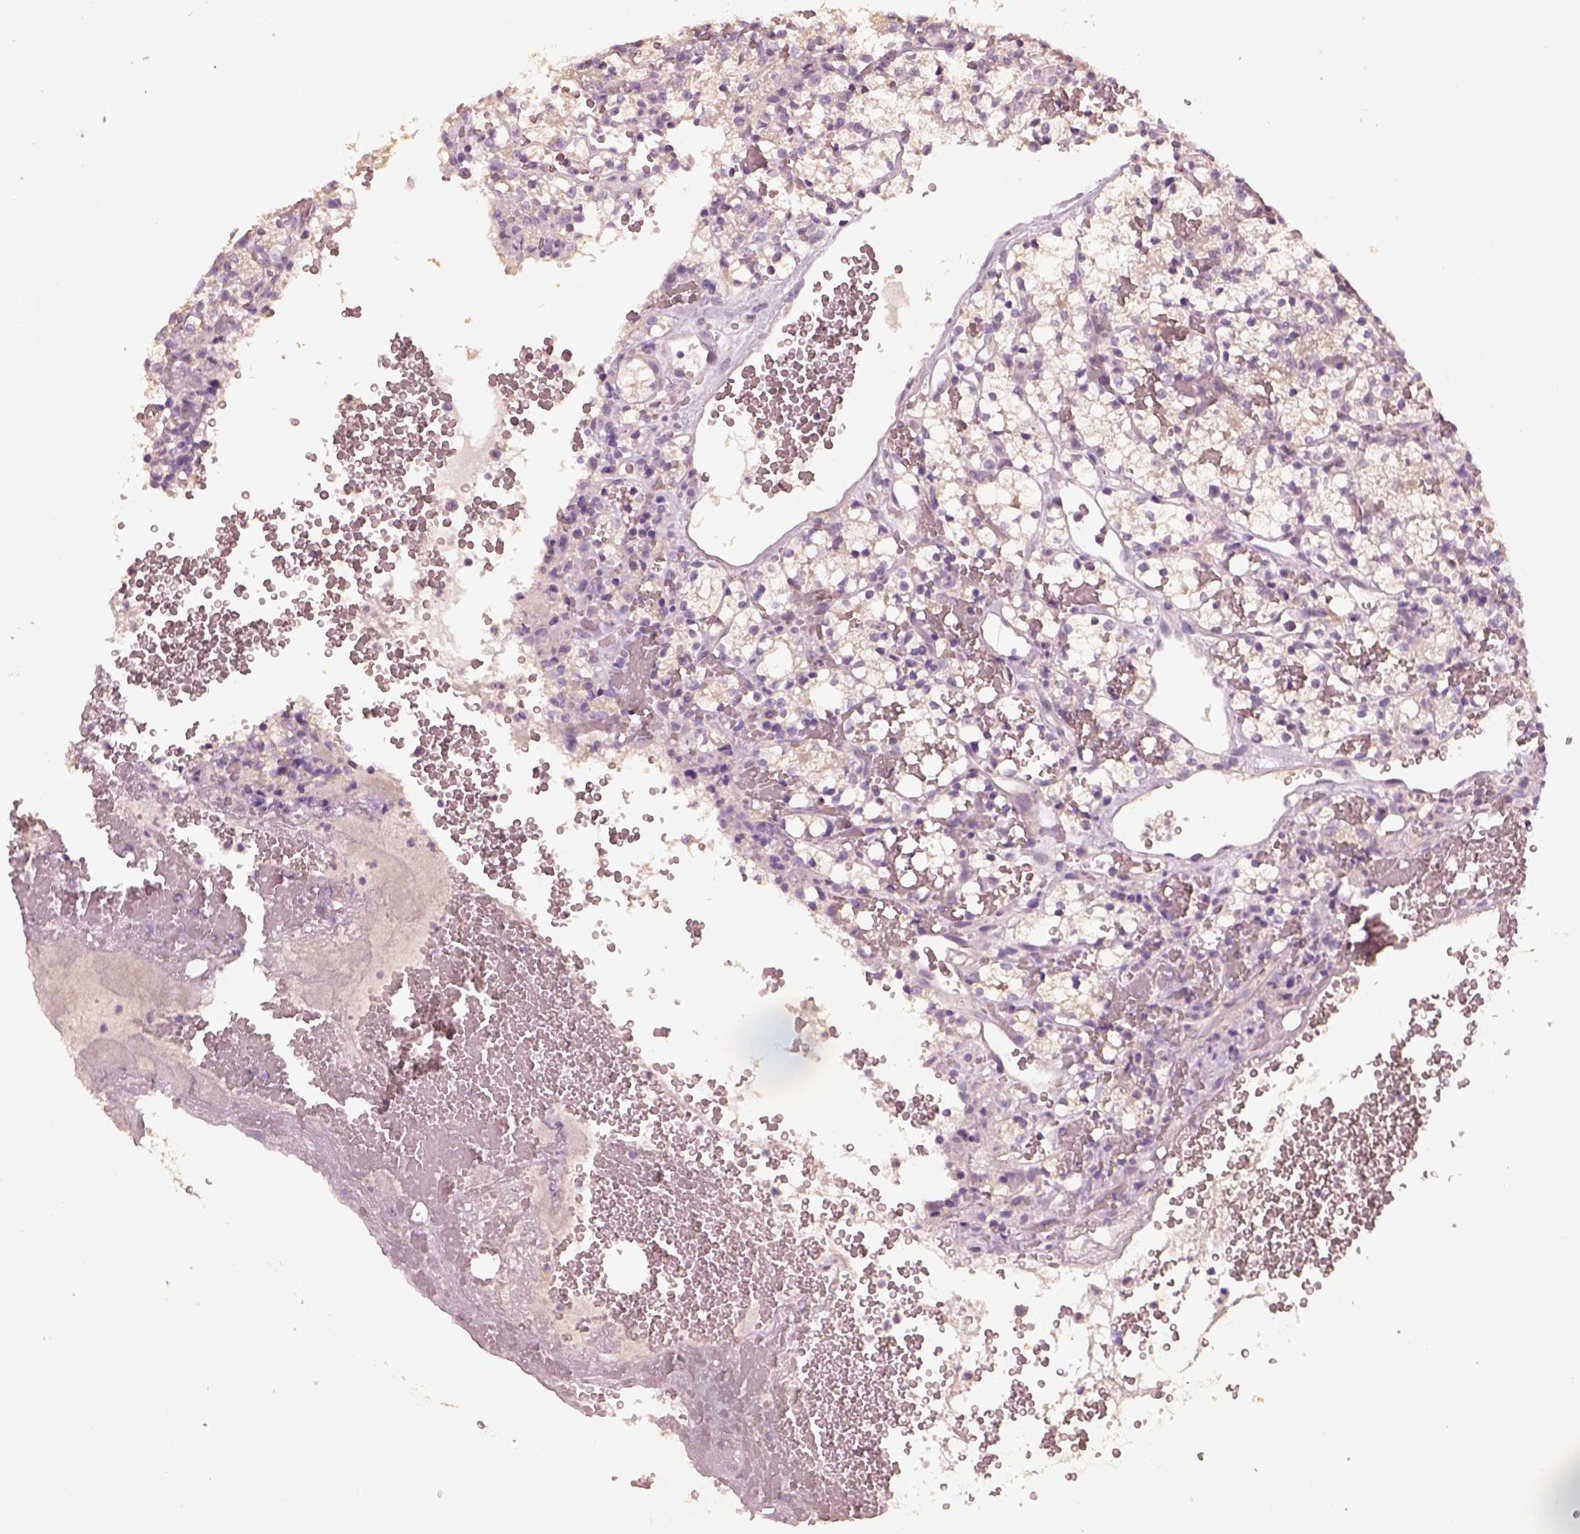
{"staining": {"intensity": "negative", "quantity": "none", "location": "none"}, "tissue": "renal cancer", "cell_type": "Tumor cells", "image_type": "cancer", "snomed": [{"axis": "morphology", "description": "Adenocarcinoma, NOS"}, {"axis": "topography", "description": "Kidney"}], "caption": "Human renal cancer stained for a protein using IHC reveals no staining in tumor cells.", "gene": "GDNF", "patient": {"sex": "female", "age": 69}}